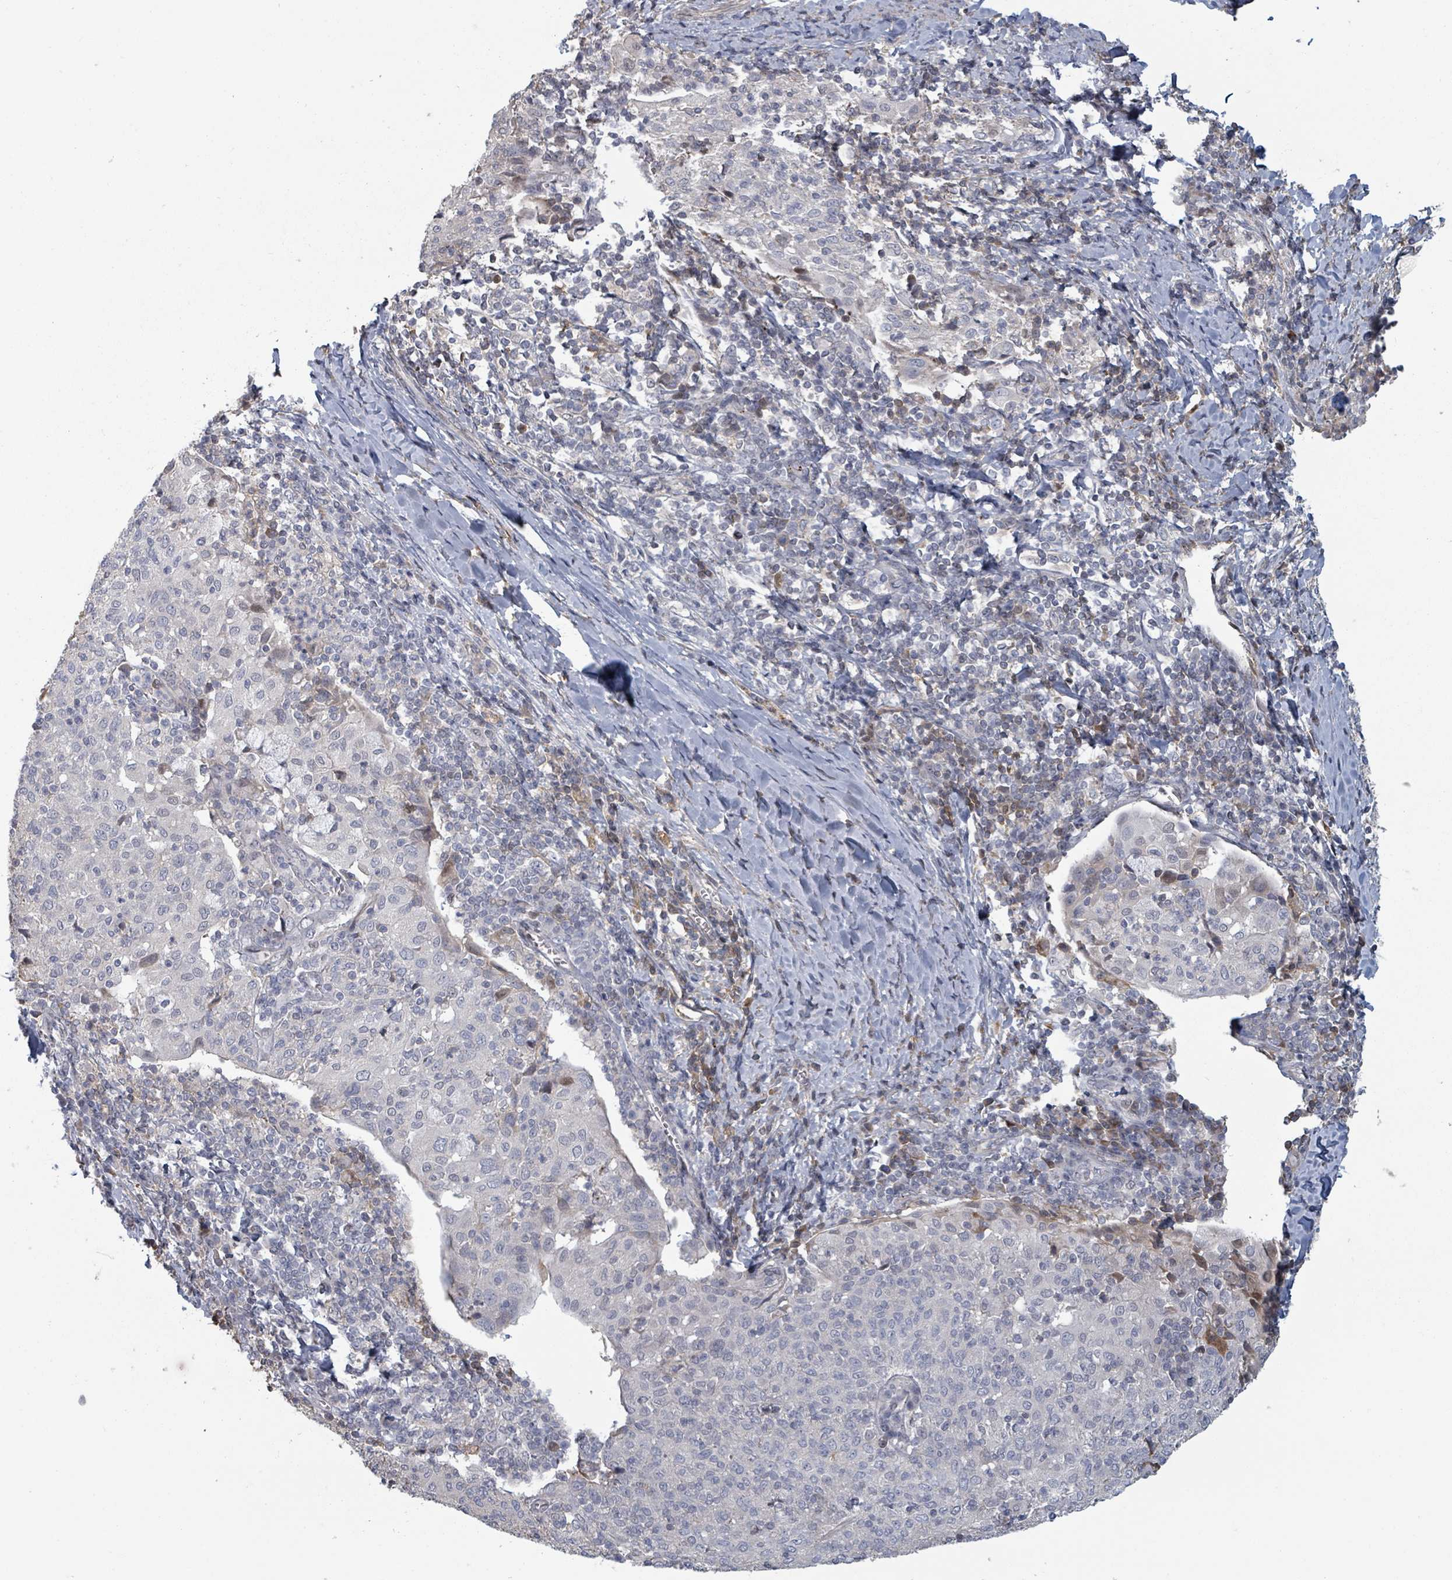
{"staining": {"intensity": "negative", "quantity": "none", "location": "none"}, "tissue": "cervical cancer", "cell_type": "Tumor cells", "image_type": "cancer", "snomed": [{"axis": "morphology", "description": "Squamous cell carcinoma, NOS"}, {"axis": "topography", "description": "Cervix"}], "caption": "This micrograph is of cervical squamous cell carcinoma stained with IHC to label a protein in brown with the nuclei are counter-stained blue. There is no expression in tumor cells.", "gene": "GABBR1", "patient": {"sex": "female", "age": 52}}